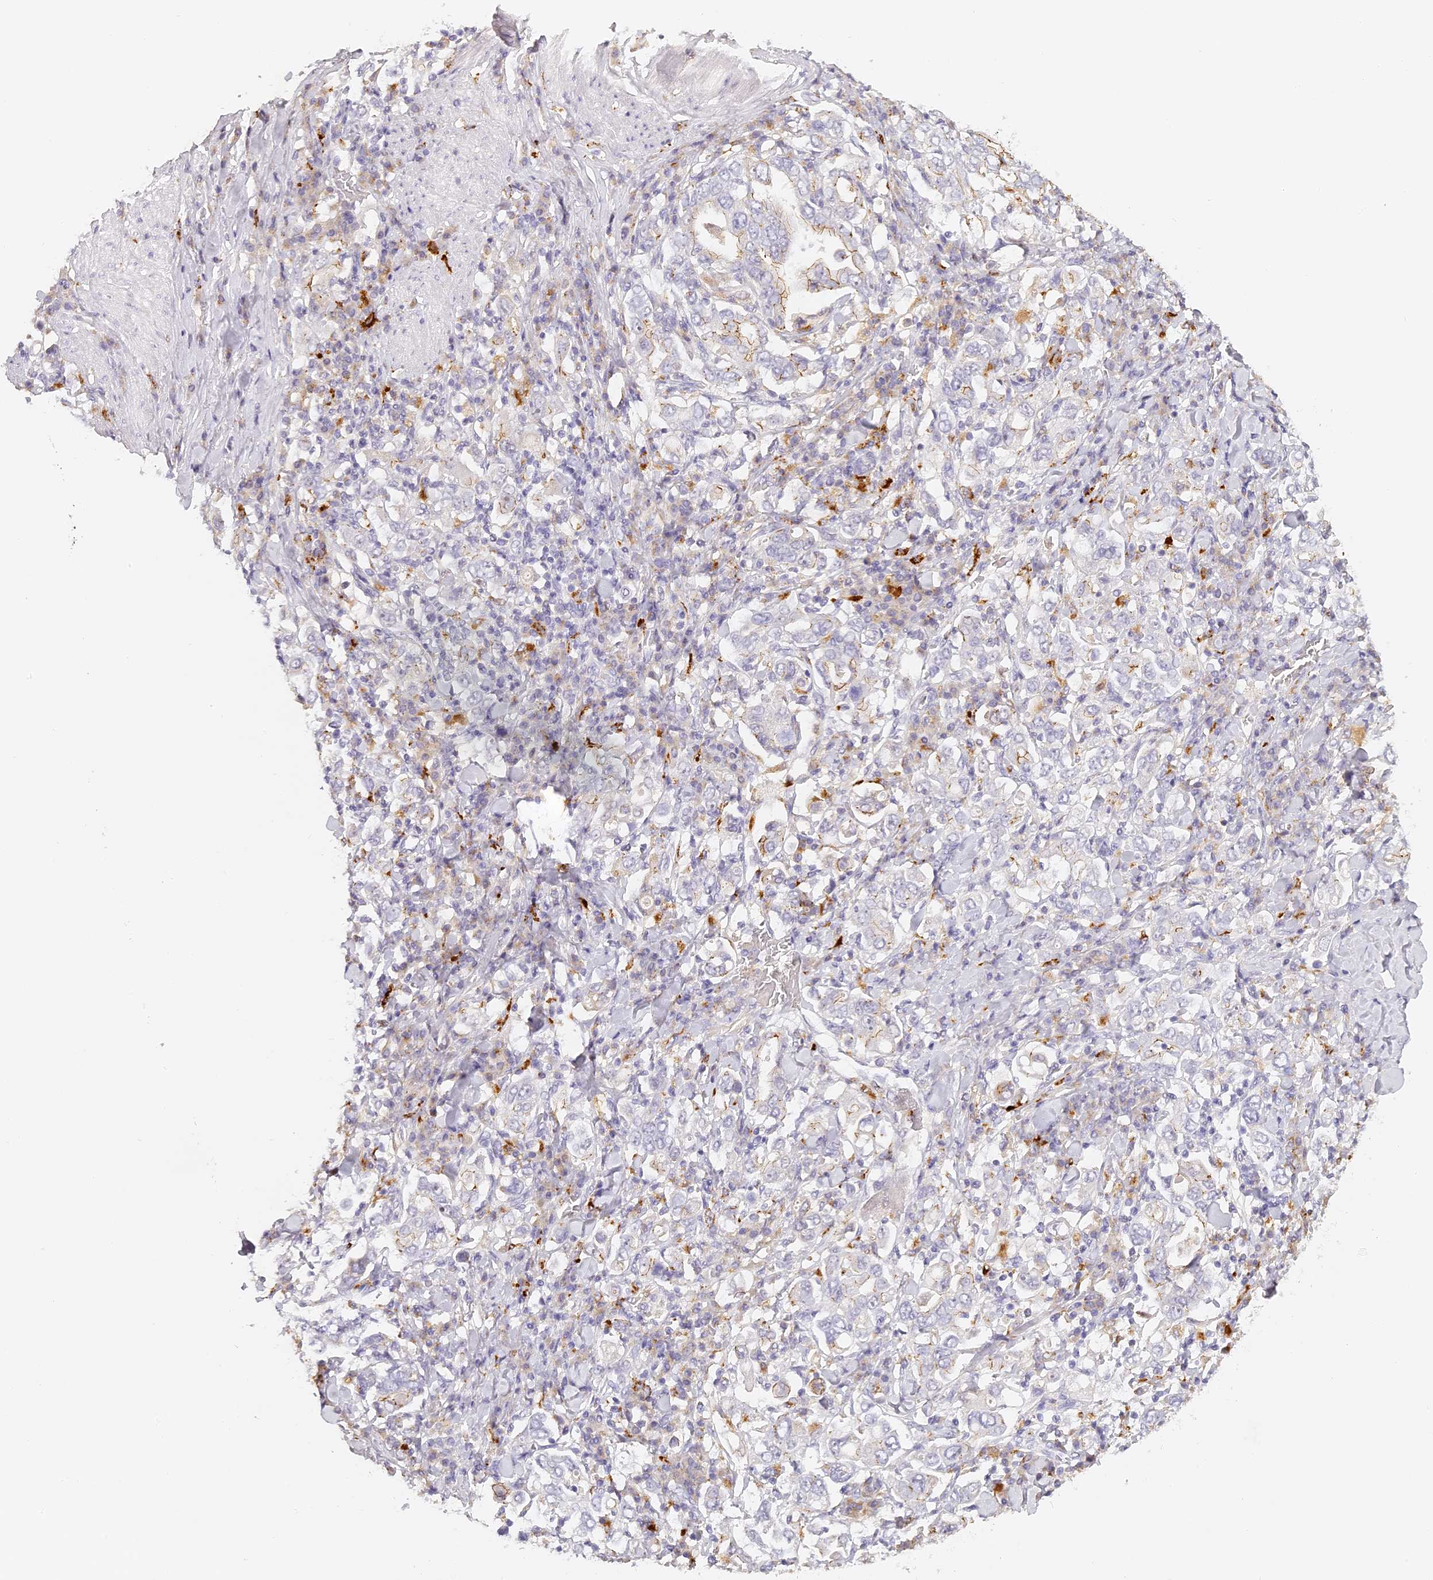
{"staining": {"intensity": "negative", "quantity": "none", "location": "none"}, "tissue": "stomach cancer", "cell_type": "Tumor cells", "image_type": "cancer", "snomed": [{"axis": "morphology", "description": "Adenocarcinoma, NOS"}, {"axis": "topography", "description": "Stomach, upper"}], "caption": "Stomach cancer was stained to show a protein in brown. There is no significant positivity in tumor cells. (Brightfield microscopy of DAB immunohistochemistry (IHC) at high magnification).", "gene": "ELL3", "patient": {"sex": "male", "age": 62}}